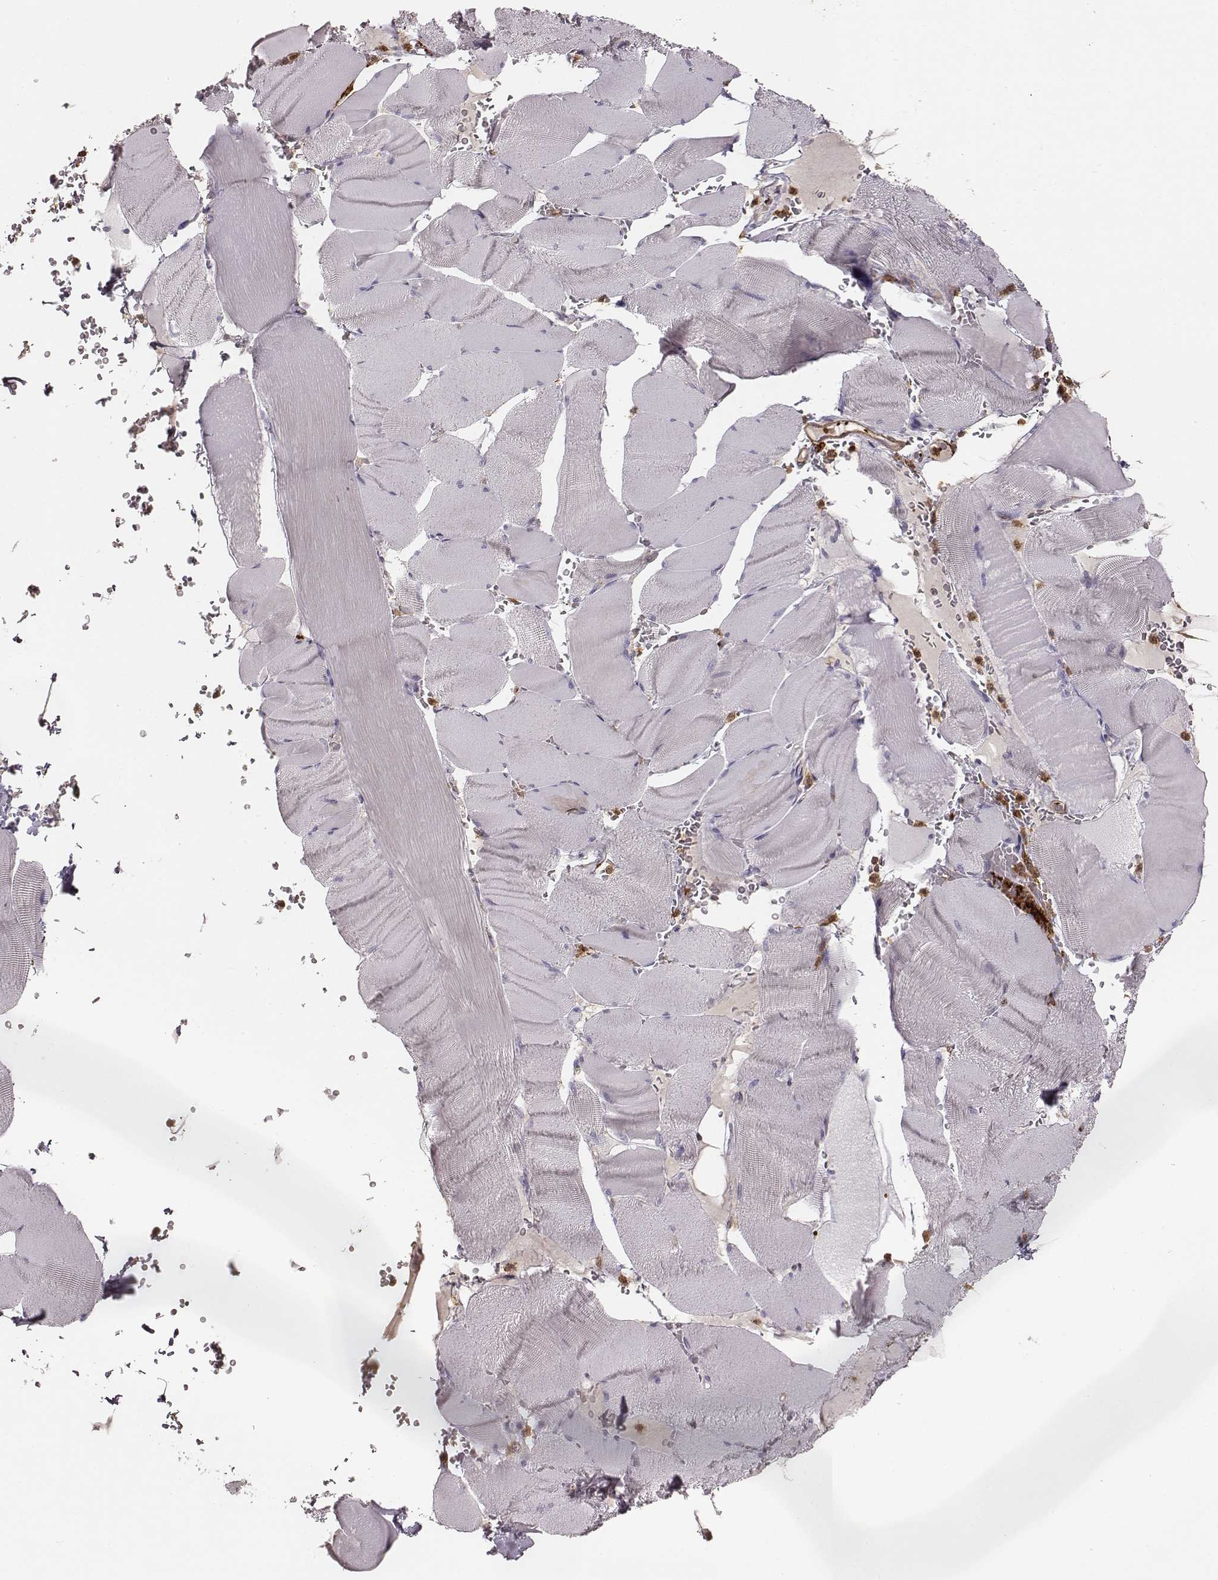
{"staining": {"intensity": "negative", "quantity": "none", "location": "none"}, "tissue": "skeletal muscle", "cell_type": "Myocytes", "image_type": "normal", "snomed": [{"axis": "morphology", "description": "Normal tissue, NOS"}, {"axis": "topography", "description": "Skeletal muscle"}], "caption": "Protein analysis of normal skeletal muscle reveals no significant expression in myocytes. (DAB immunohistochemistry (IHC), high magnification).", "gene": "ZYX", "patient": {"sex": "male", "age": 56}}